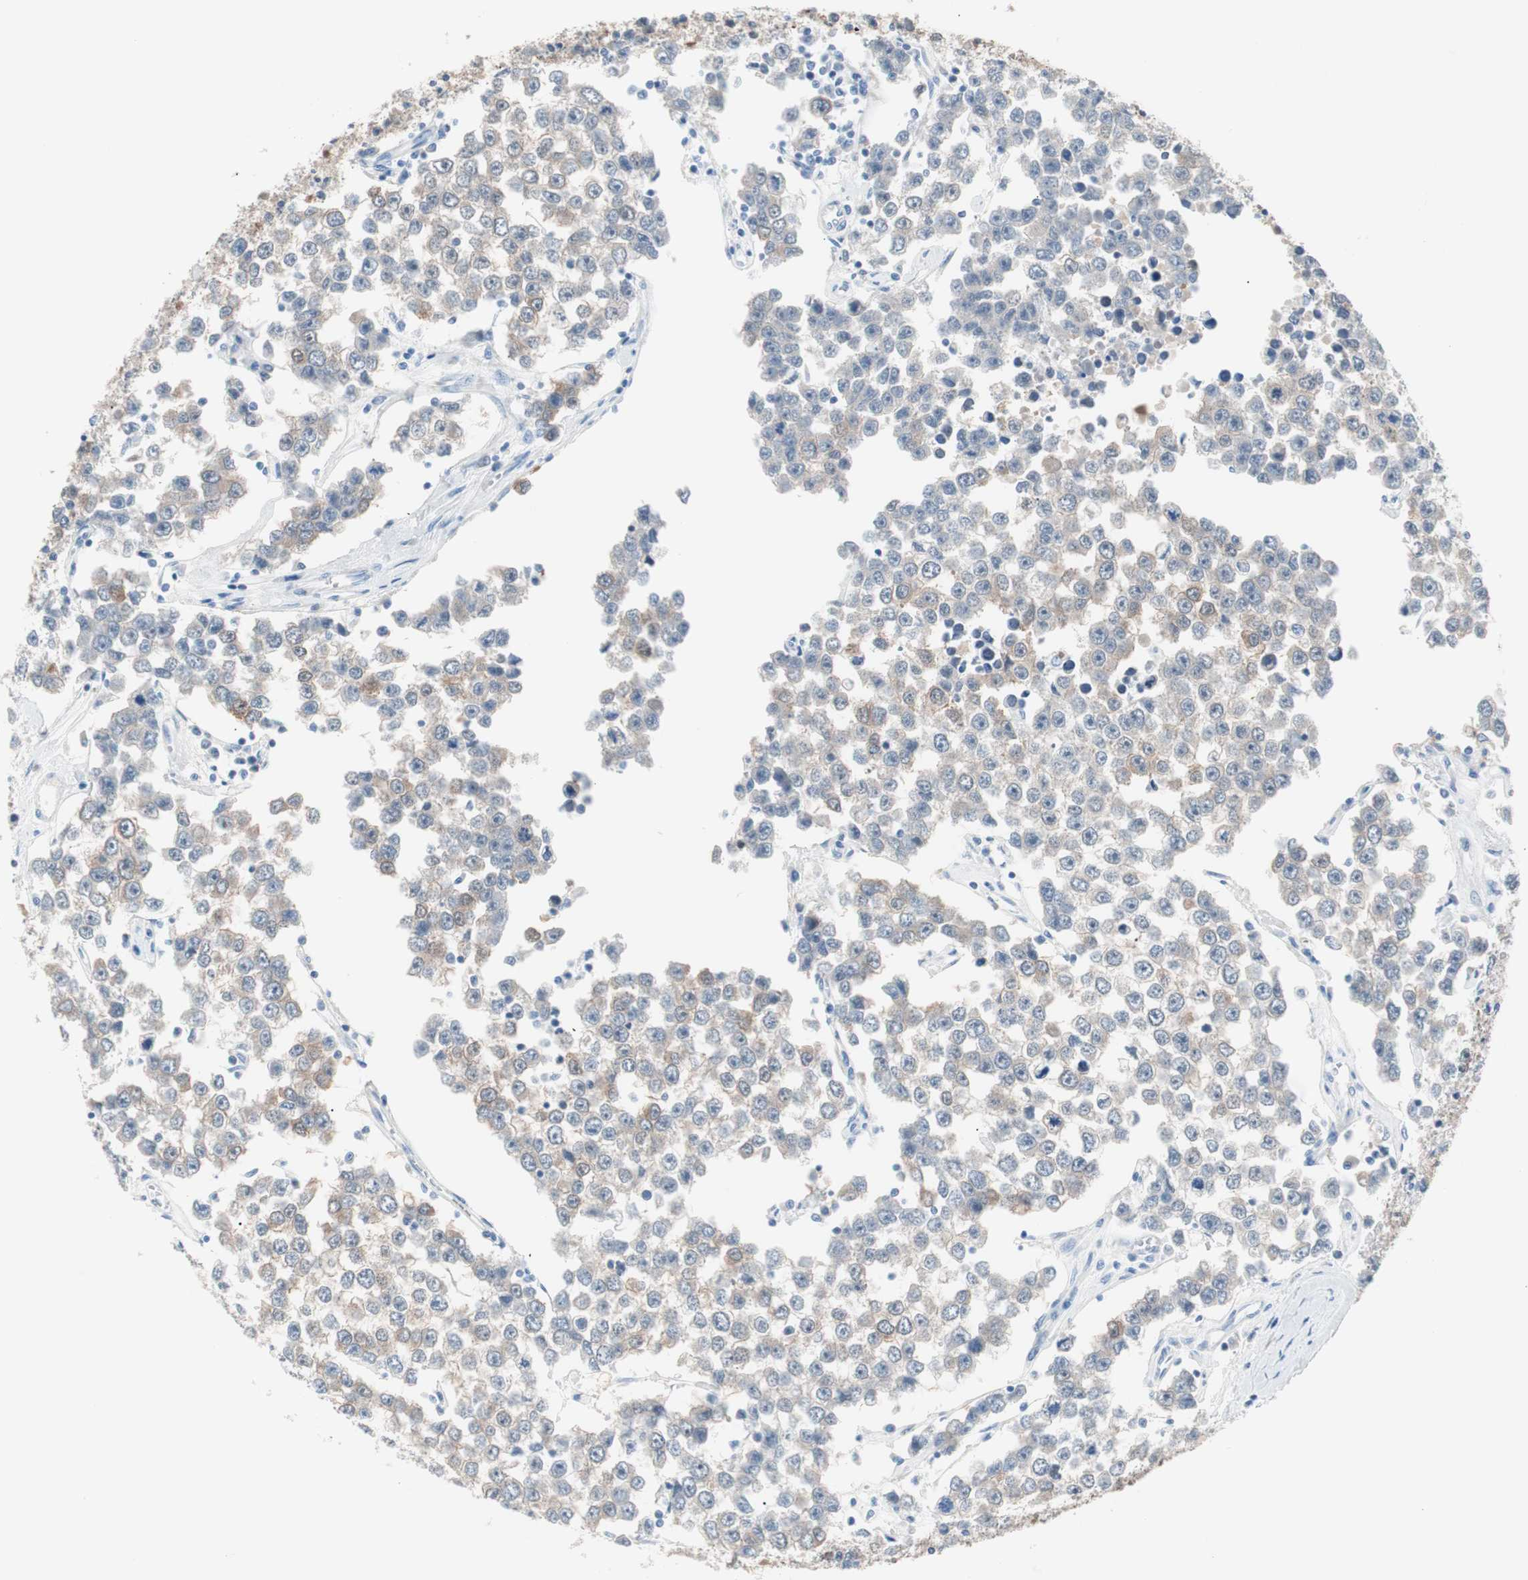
{"staining": {"intensity": "weak", "quantity": "25%-75%", "location": "cytoplasmic/membranous"}, "tissue": "testis cancer", "cell_type": "Tumor cells", "image_type": "cancer", "snomed": [{"axis": "morphology", "description": "Seminoma, NOS"}, {"axis": "morphology", "description": "Carcinoma, Embryonal, NOS"}, {"axis": "topography", "description": "Testis"}], "caption": "Approximately 25%-75% of tumor cells in testis cancer demonstrate weak cytoplasmic/membranous protein positivity as visualized by brown immunohistochemical staining.", "gene": "VIL1", "patient": {"sex": "male", "age": 52}}